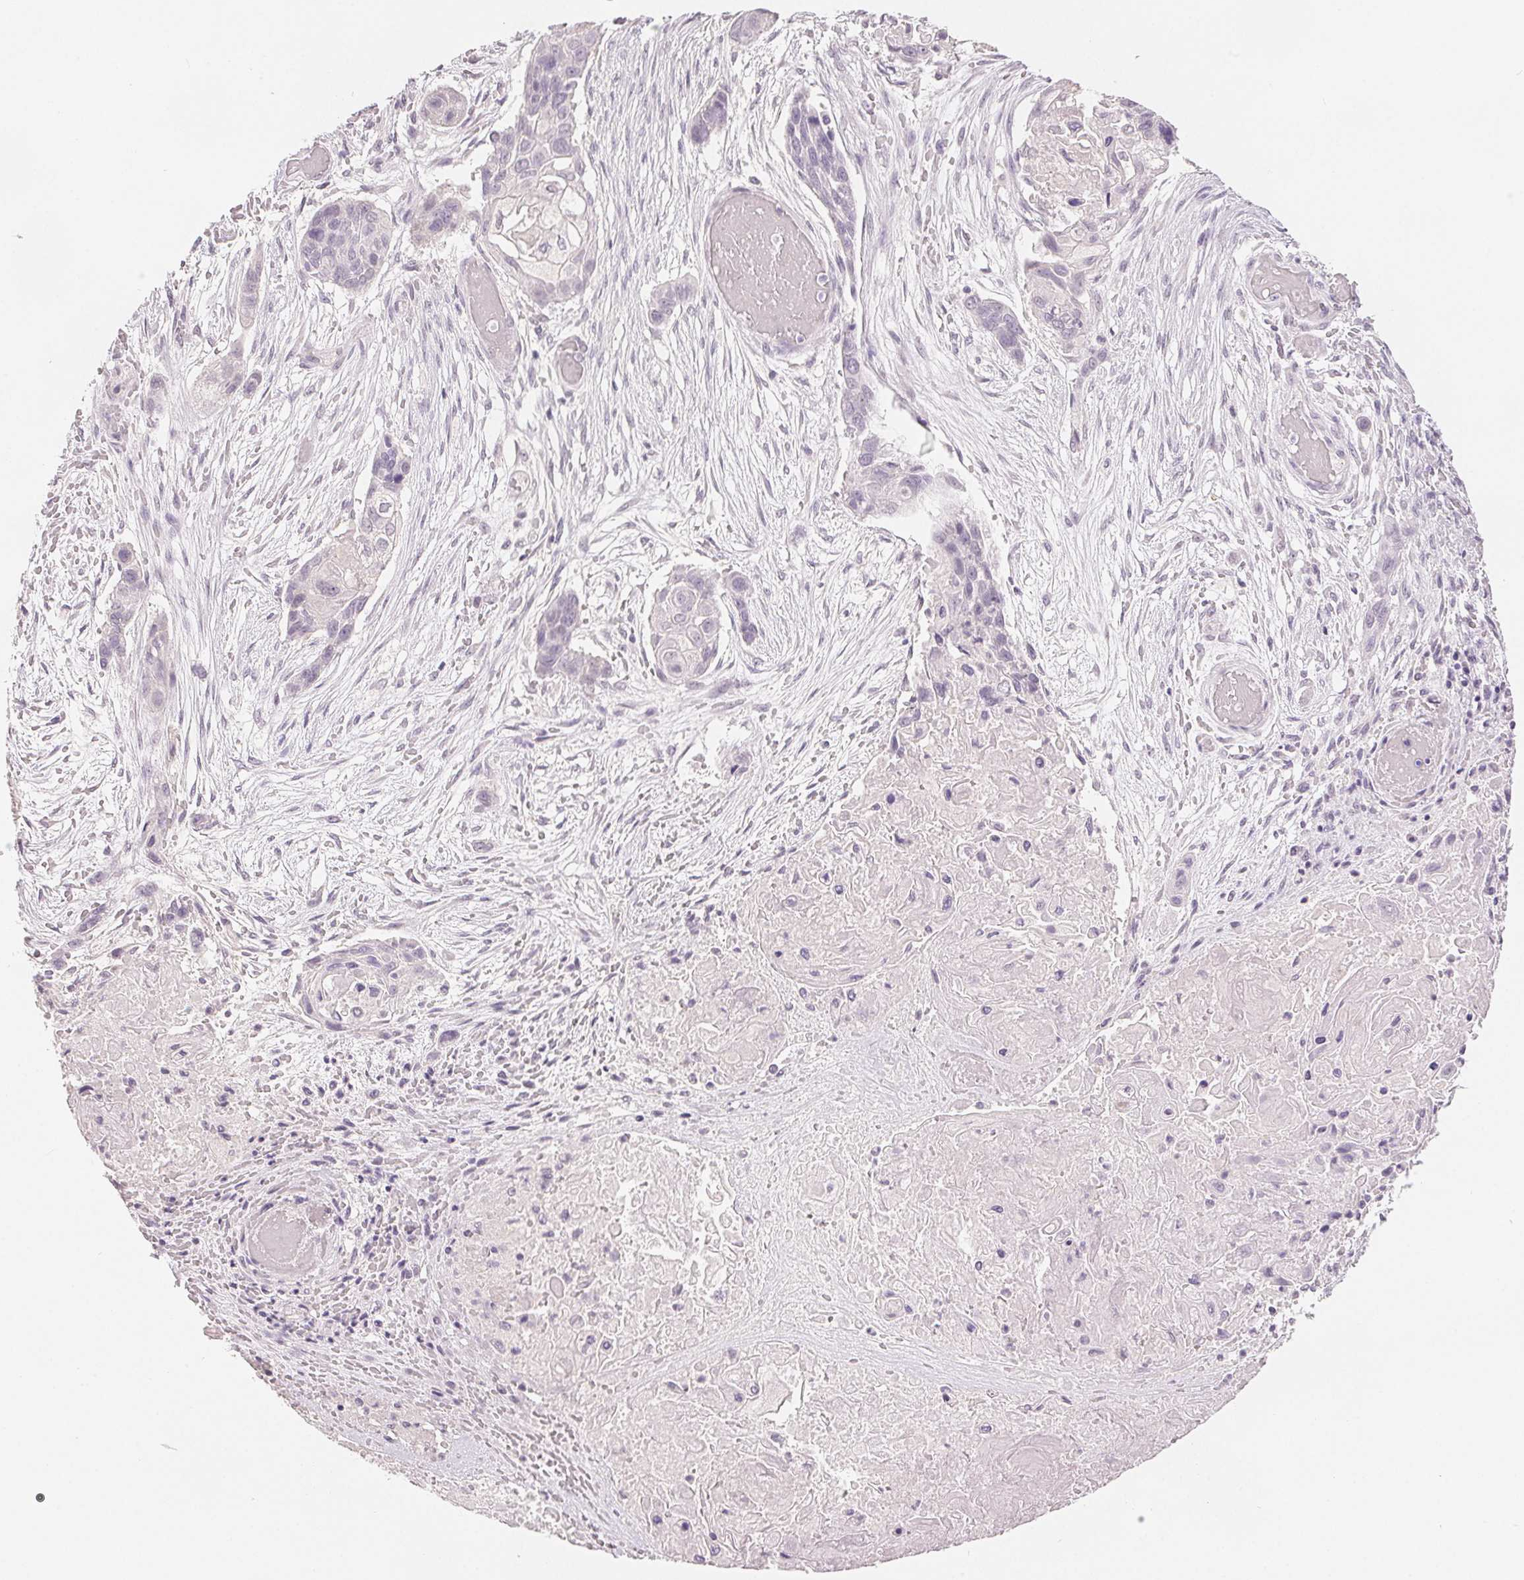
{"staining": {"intensity": "negative", "quantity": "none", "location": "none"}, "tissue": "lung cancer", "cell_type": "Tumor cells", "image_type": "cancer", "snomed": [{"axis": "morphology", "description": "Squamous cell carcinoma, NOS"}, {"axis": "topography", "description": "Lung"}], "caption": "There is no significant staining in tumor cells of lung cancer (squamous cell carcinoma).", "gene": "SLC27A5", "patient": {"sex": "male", "age": 69}}